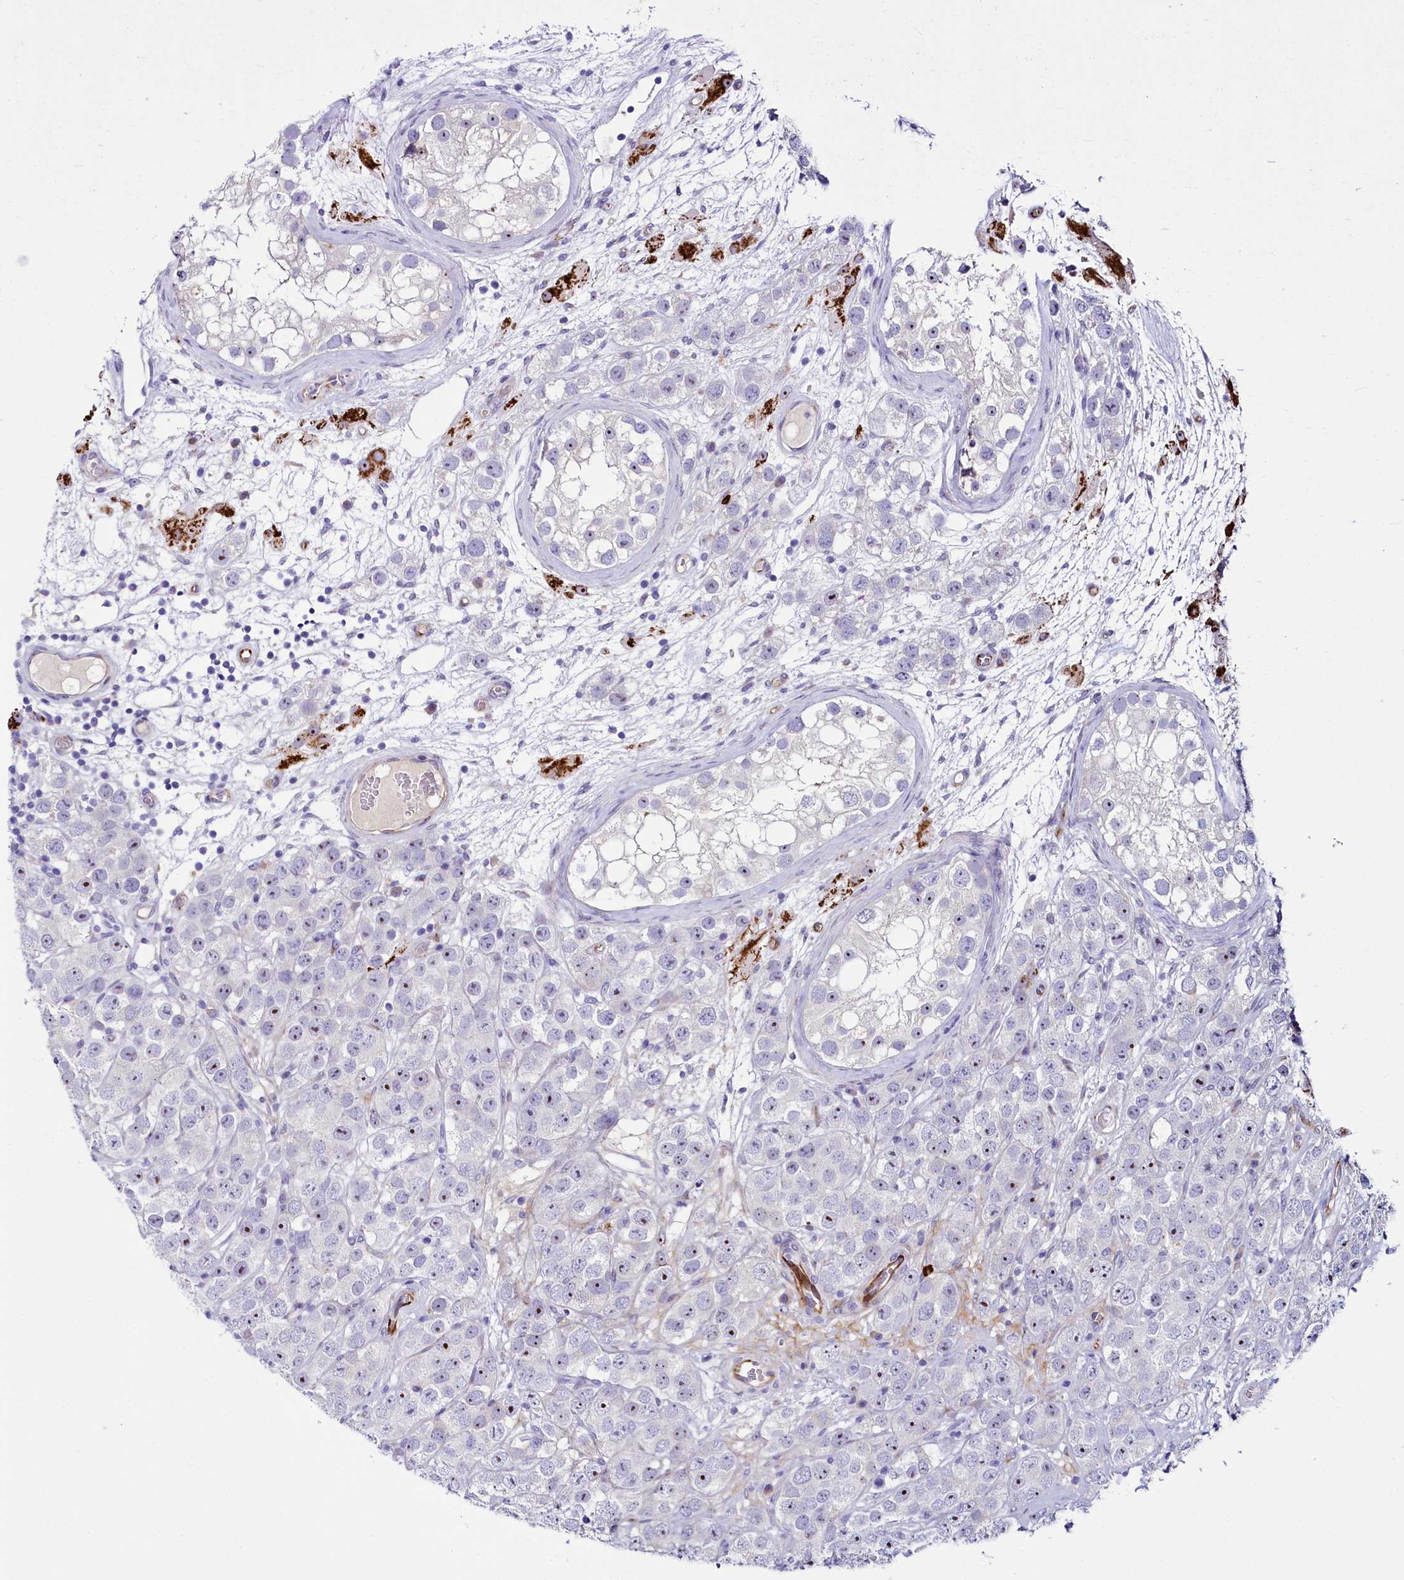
{"staining": {"intensity": "moderate", "quantity": "25%-75%", "location": "nuclear"}, "tissue": "testis cancer", "cell_type": "Tumor cells", "image_type": "cancer", "snomed": [{"axis": "morphology", "description": "Seminoma, NOS"}, {"axis": "topography", "description": "Testis"}], "caption": "Tumor cells exhibit moderate nuclear positivity in about 25%-75% of cells in testis cancer.", "gene": "SH3TC2", "patient": {"sex": "male", "age": 28}}